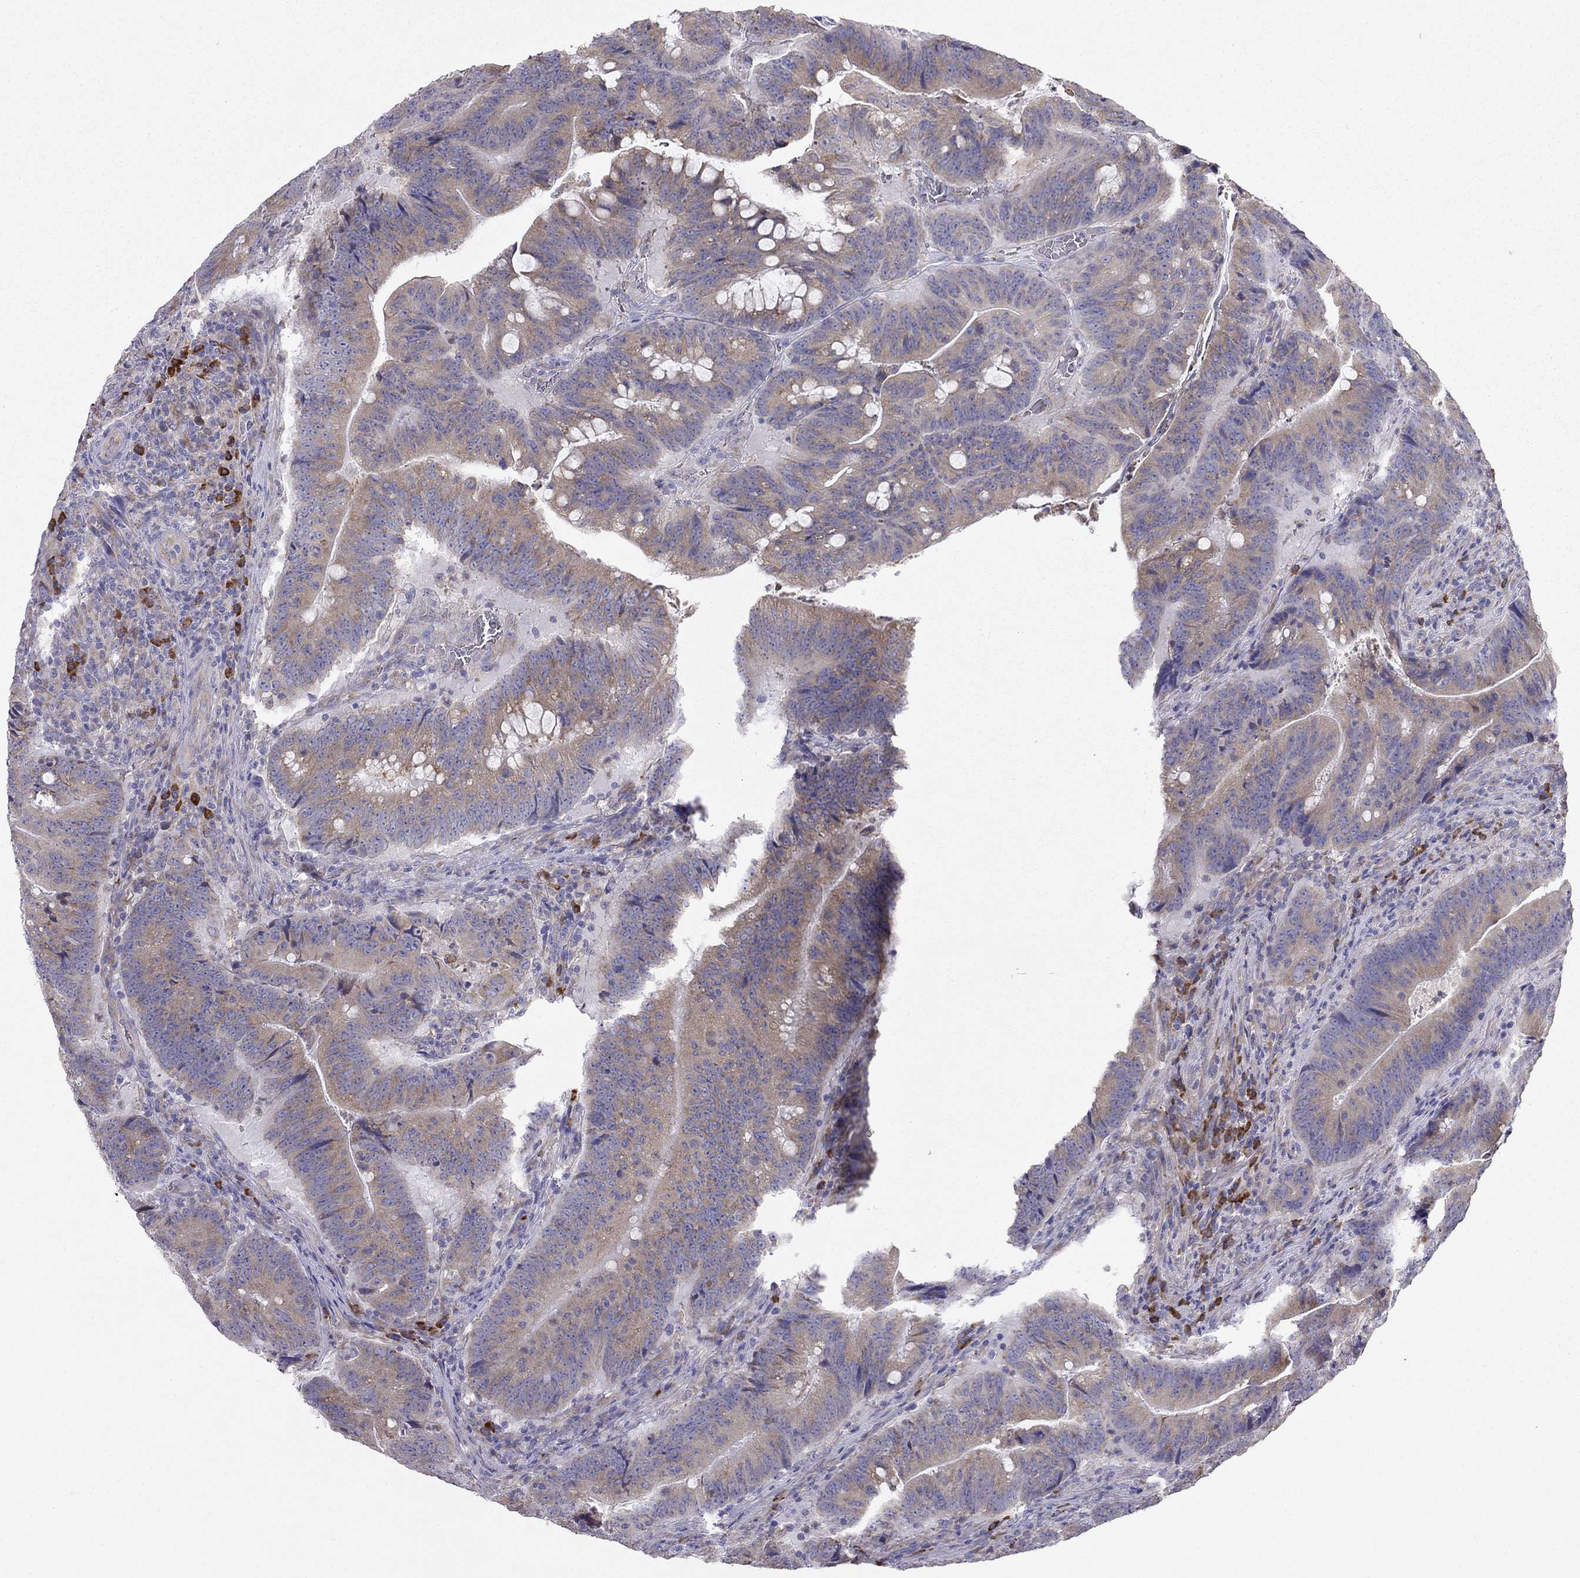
{"staining": {"intensity": "moderate", "quantity": ">75%", "location": "cytoplasmic/membranous"}, "tissue": "colorectal cancer", "cell_type": "Tumor cells", "image_type": "cancer", "snomed": [{"axis": "morphology", "description": "Adenocarcinoma, NOS"}, {"axis": "topography", "description": "Colon"}], "caption": "A histopathology image of adenocarcinoma (colorectal) stained for a protein shows moderate cytoplasmic/membranous brown staining in tumor cells.", "gene": "LONRF2", "patient": {"sex": "female", "age": 87}}